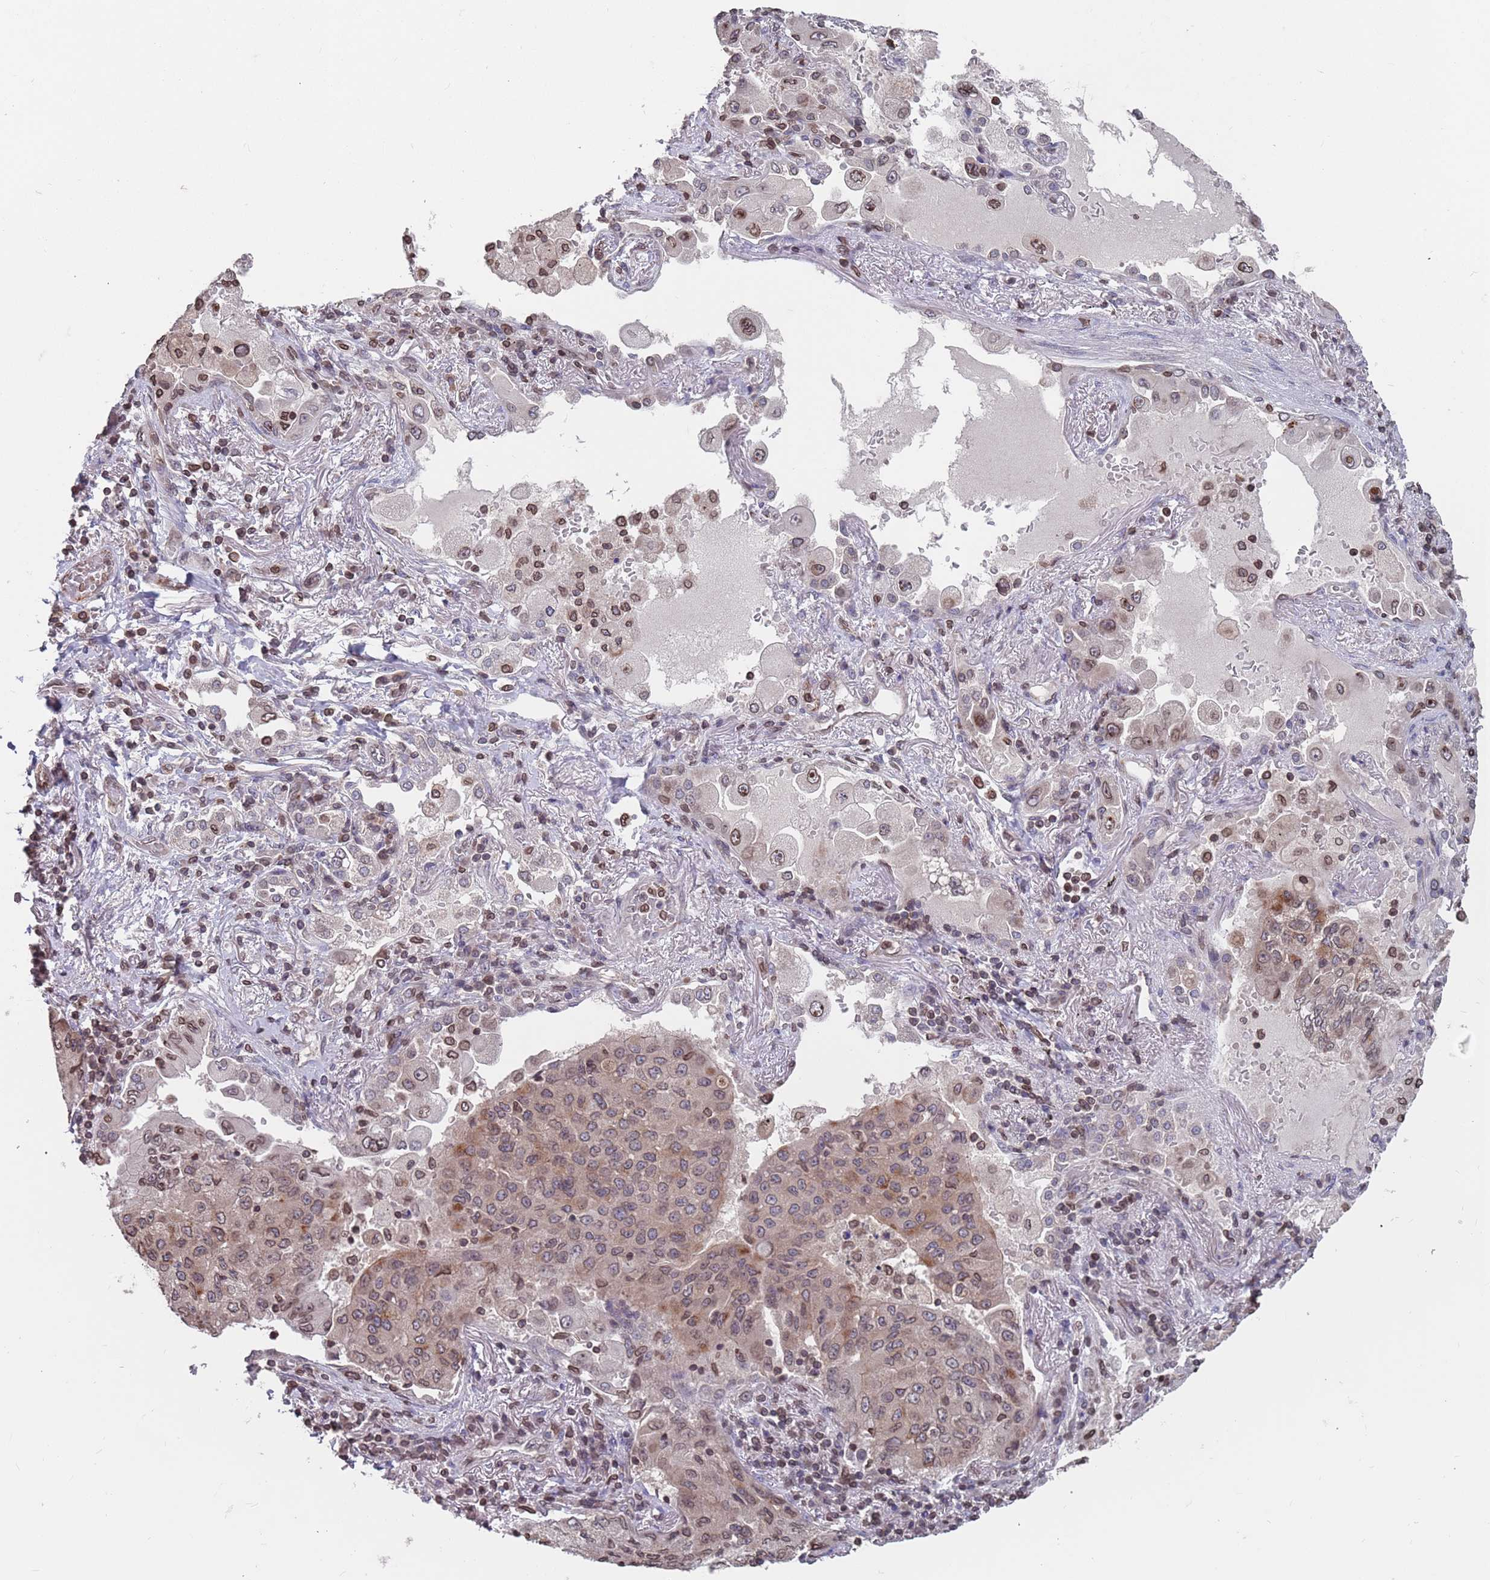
{"staining": {"intensity": "moderate", "quantity": "25%-75%", "location": "cytoplasmic/membranous,nuclear"}, "tissue": "lung cancer", "cell_type": "Tumor cells", "image_type": "cancer", "snomed": [{"axis": "morphology", "description": "Squamous cell carcinoma, NOS"}, {"axis": "topography", "description": "Lung"}], "caption": "Protein staining by immunohistochemistry (IHC) shows moderate cytoplasmic/membranous and nuclear positivity in approximately 25%-75% of tumor cells in lung squamous cell carcinoma. The protein is stained brown, and the nuclei are stained in blue (DAB IHC with brightfield microscopy, high magnification).", "gene": "SDHAF3", "patient": {"sex": "male", "age": 74}}